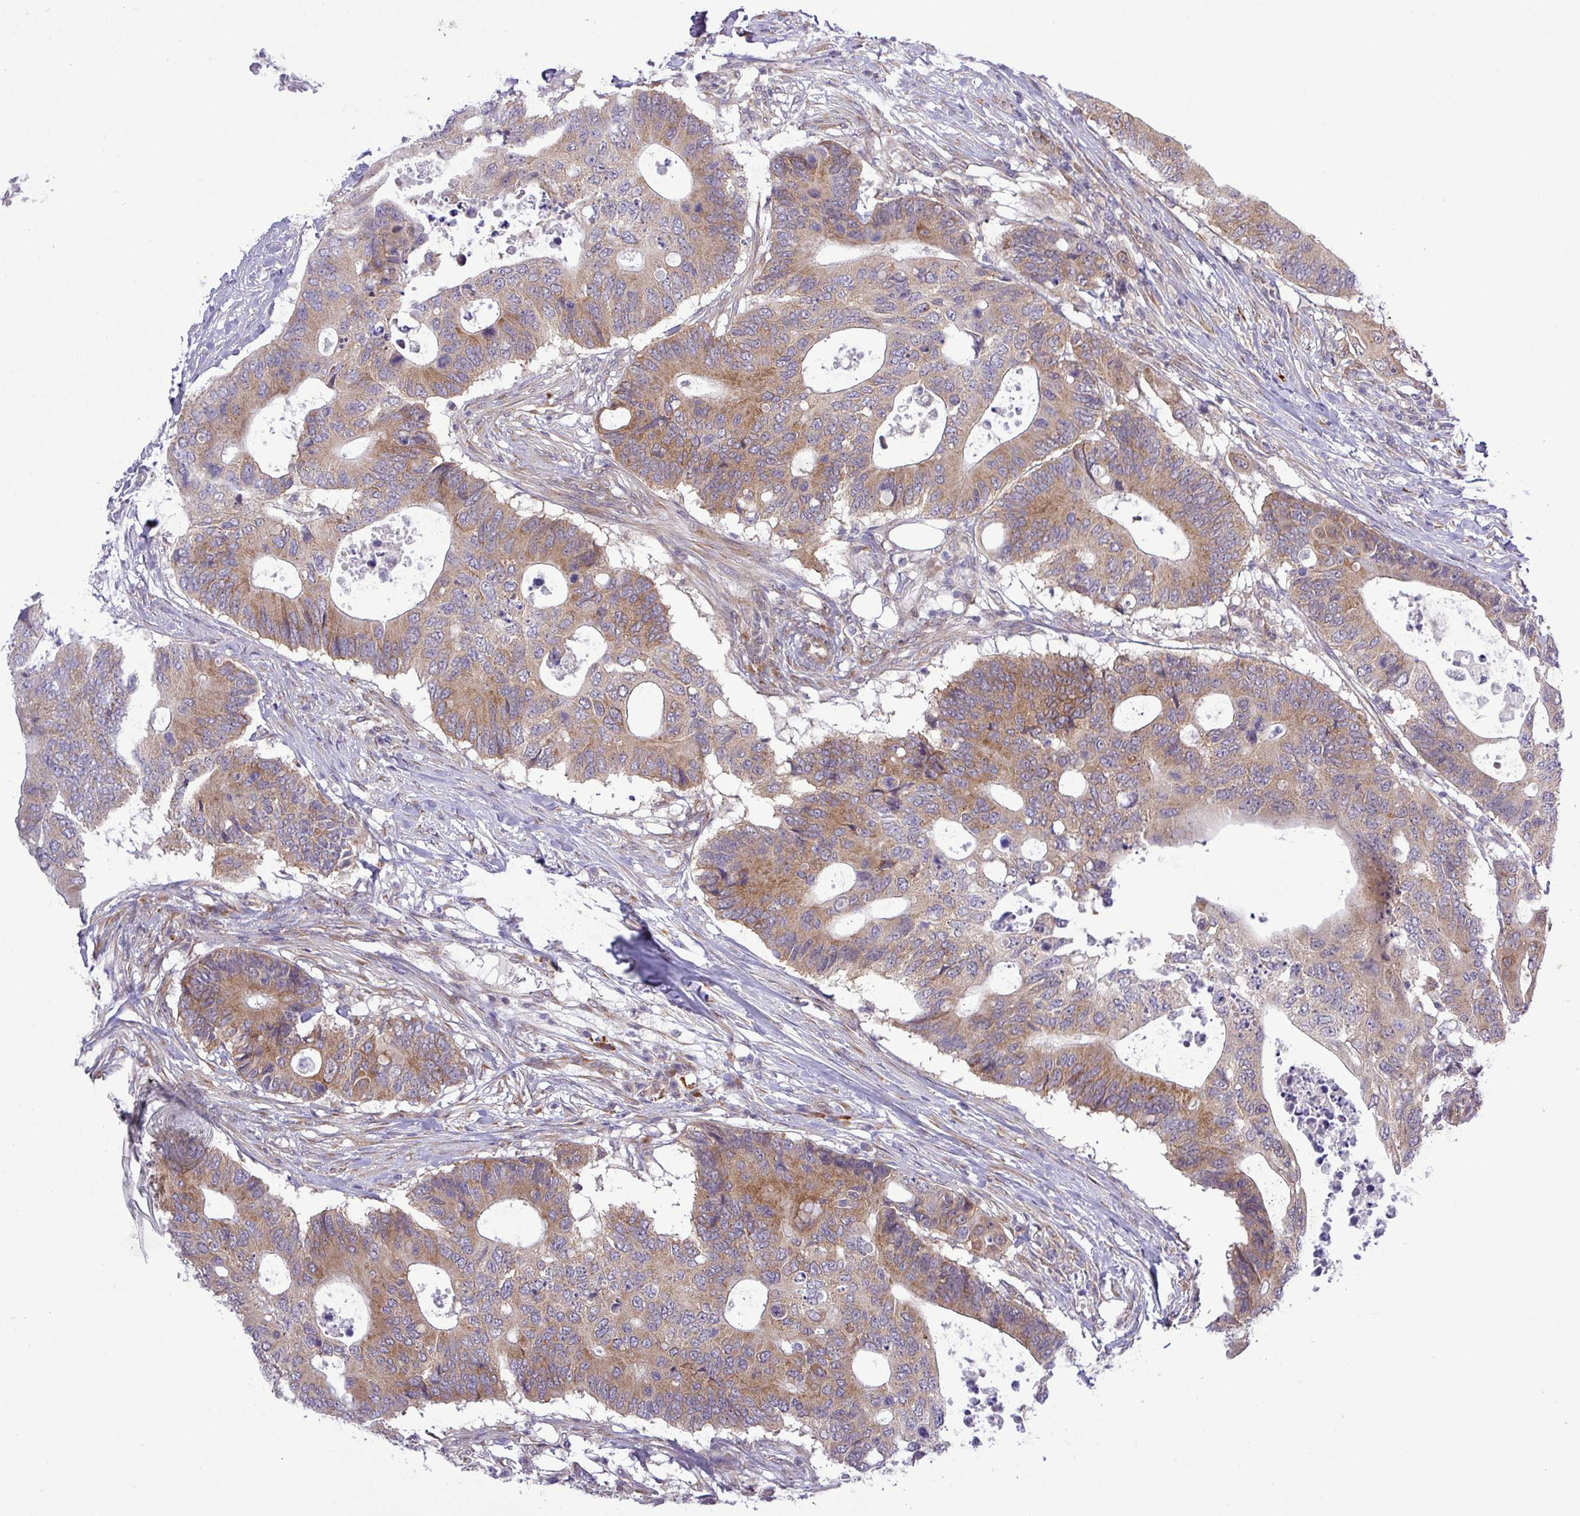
{"staining": {"intensity": "moderate", "quantity": ">75%", "location": "cytoplasmic/membranous"}, "tissue": "colorectal cancer", "cell_type": "Tumor cells", "image_type": "cancer", "snomed": [{"axis": "morphology", "description": "Adenocarcinoma, NOS"}, {"axis": "topography", "description": "Colon"}], "caption": "About >75% of tumor cells in colorectal cancer (adenocarcinoma) show moderate cytoplasmic/membranous protein positivity as visualized by brown immunohistochemical staining.", "gene": "FAM222B", "patient": {"sex": "male", "age": 71}}